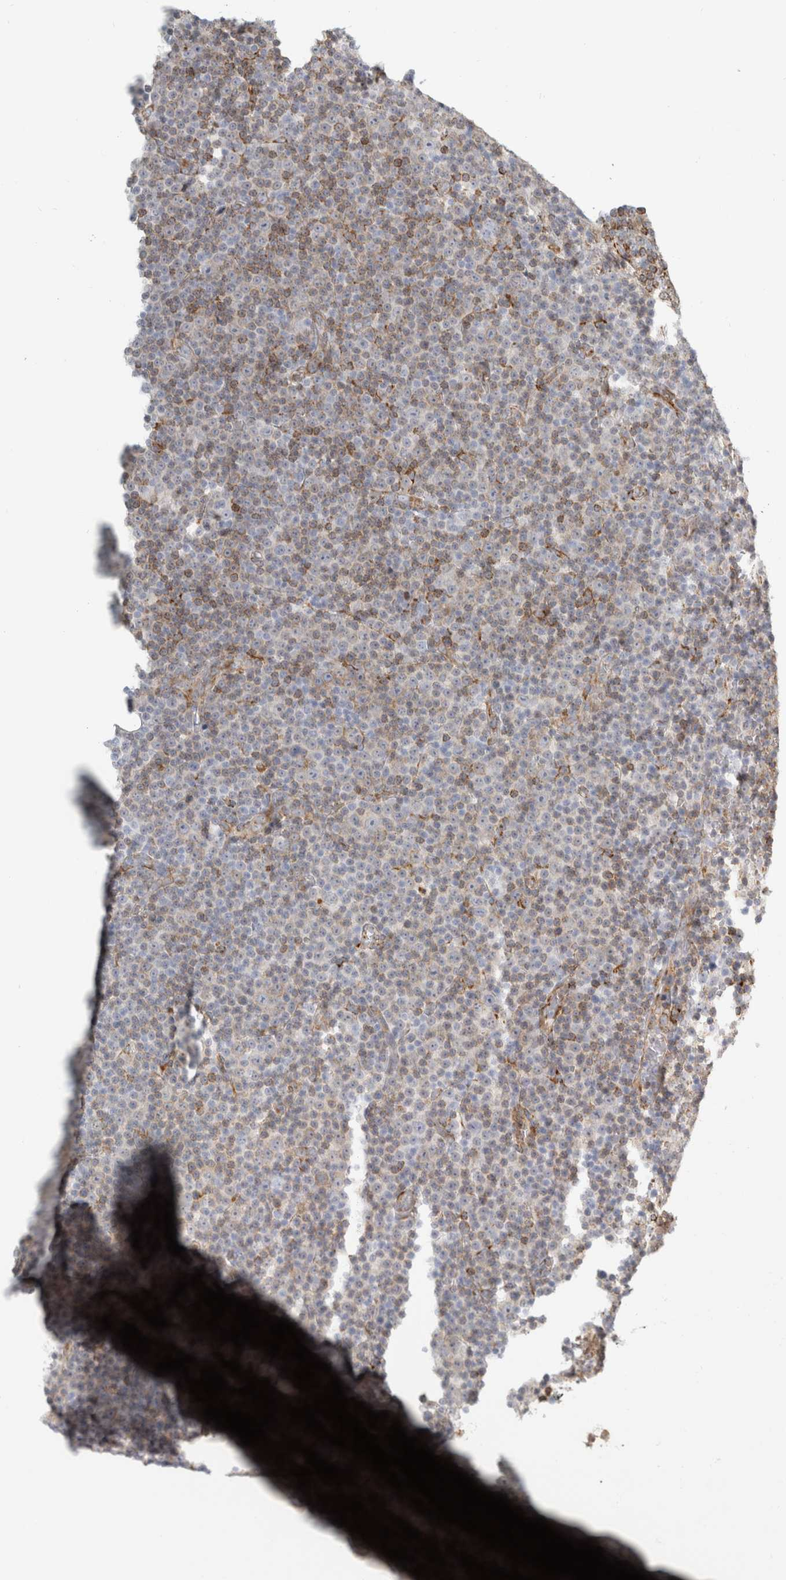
{"staining": {"intensity": "moderate", "quantity": "25%-75%", "location": "cytoplasmic/membranous"}, "tissue": "lymphoma", "cell_type": "Tumor cells", "image_type": "cancer", "snomed": [{"axis": "morphology", "description": "Malignant lymphoma, non-Hodgkin's type, Low grade"}, {"axis": "topography", "description": "Lymph node"}], "caption": "High-power microscopy captured an immunohistochemistry (IHC) image of low-grade malignant lymphoma, non-Hodgkin's type, revealing moderate cytoplasmic/membranous staining in approximately 25%-75% of tumor cells.", "gene": "OSTN", "patient": {"sex": "female", "age": 67}}